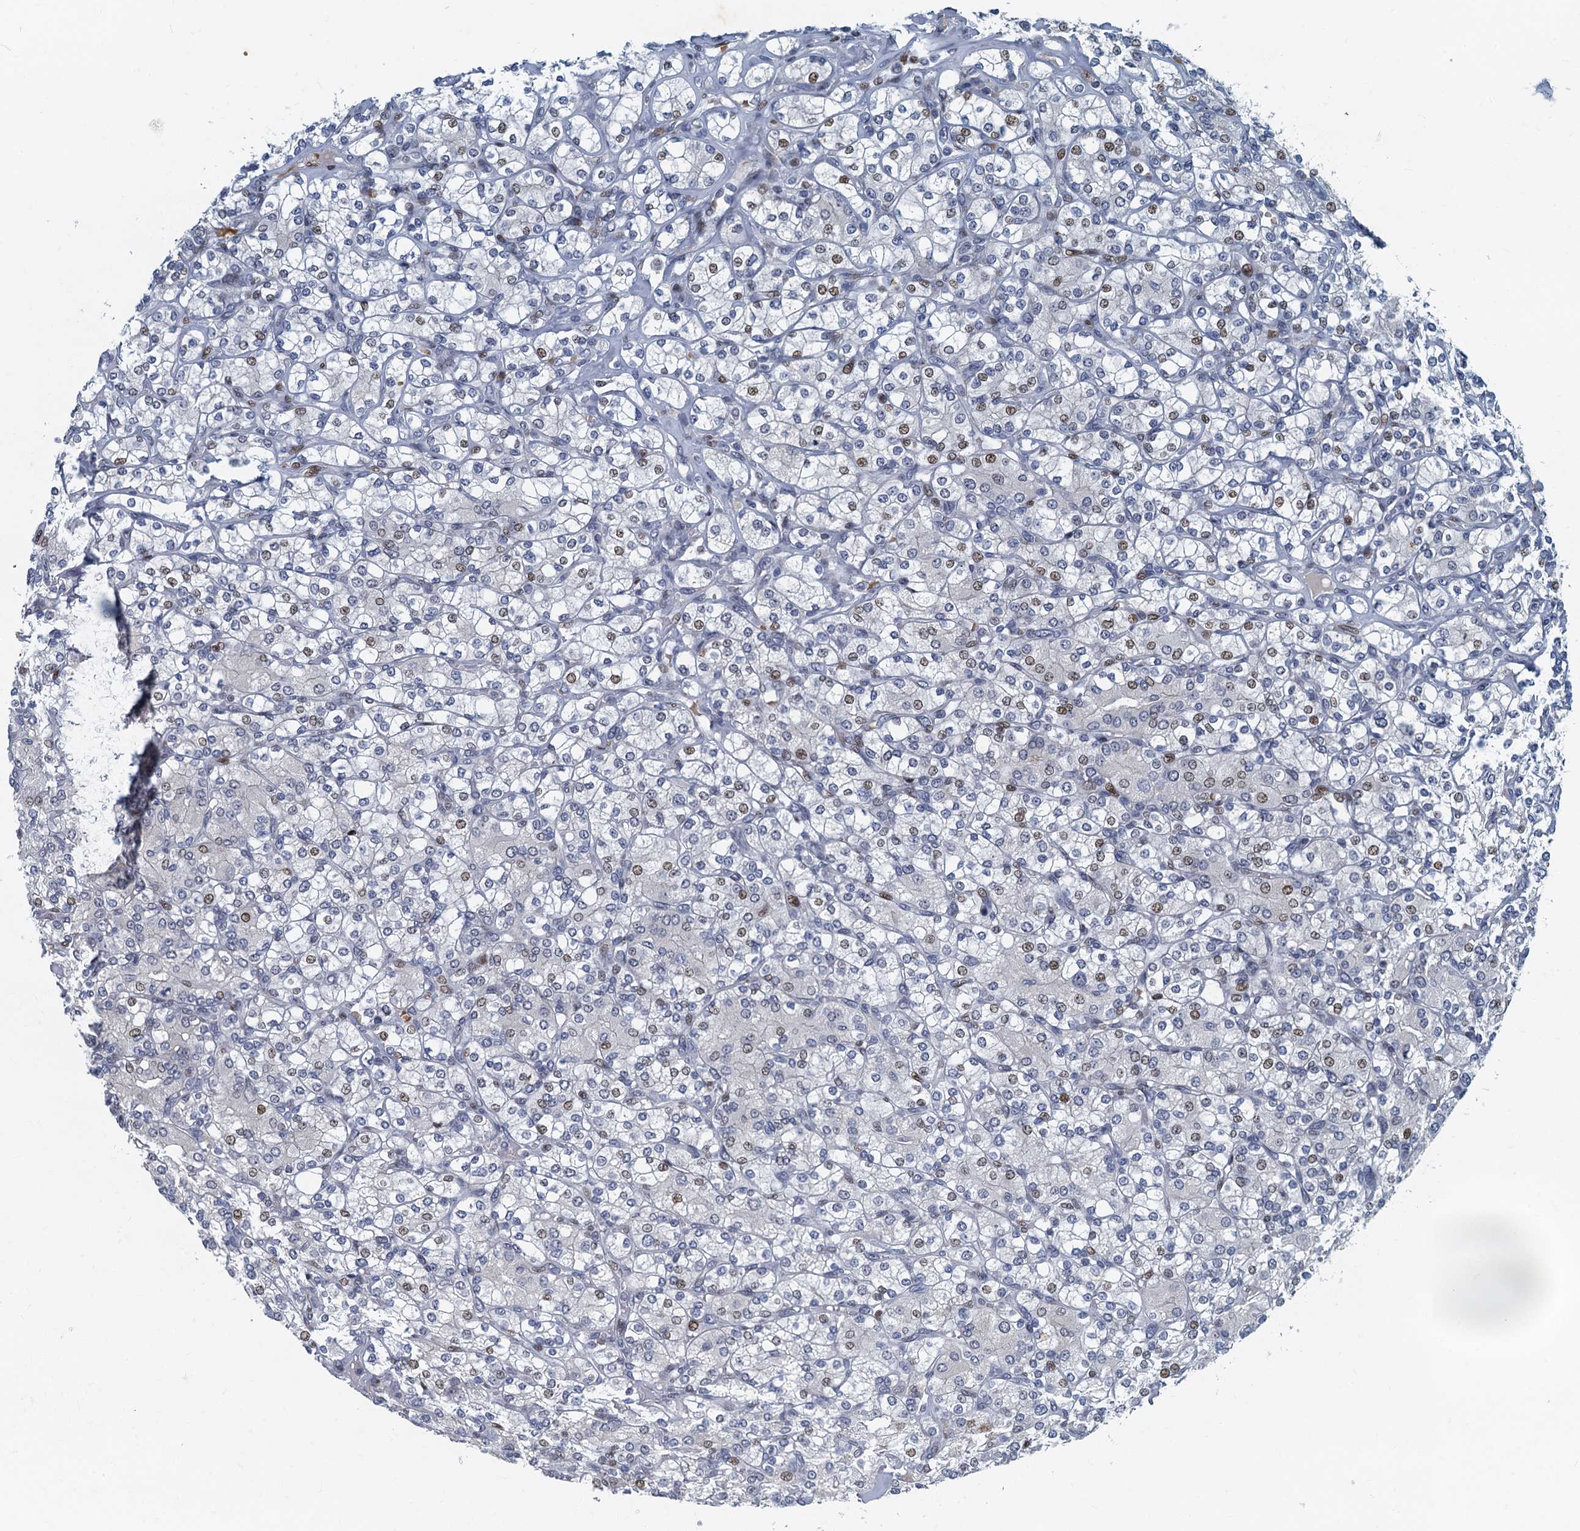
{"staining": {"intensity": "moderate", "quantity": "25%-75%", "location": "nuclear"}, "tissue": "renal cancer", "cell_type": "Tumor cells", "image_type": "cancer", "snomed": [{"axis": "morphology", "description": "Adenocarcinoma, NOS"}, {"axis": "topography", "description": "Kidney"}], "caption": "Immunohistochemistry photomicrograph of neoplastic tissue: human renal adenocarcinoma stained using immunohistochemistry demonstrates medium levels of moderate protein expression localized specifically in the nuclear of tumor cells, appearing as a nuclear brown color.", "gene": "ANKRD13D", "patient": {"sex": "male", "age": 77}}